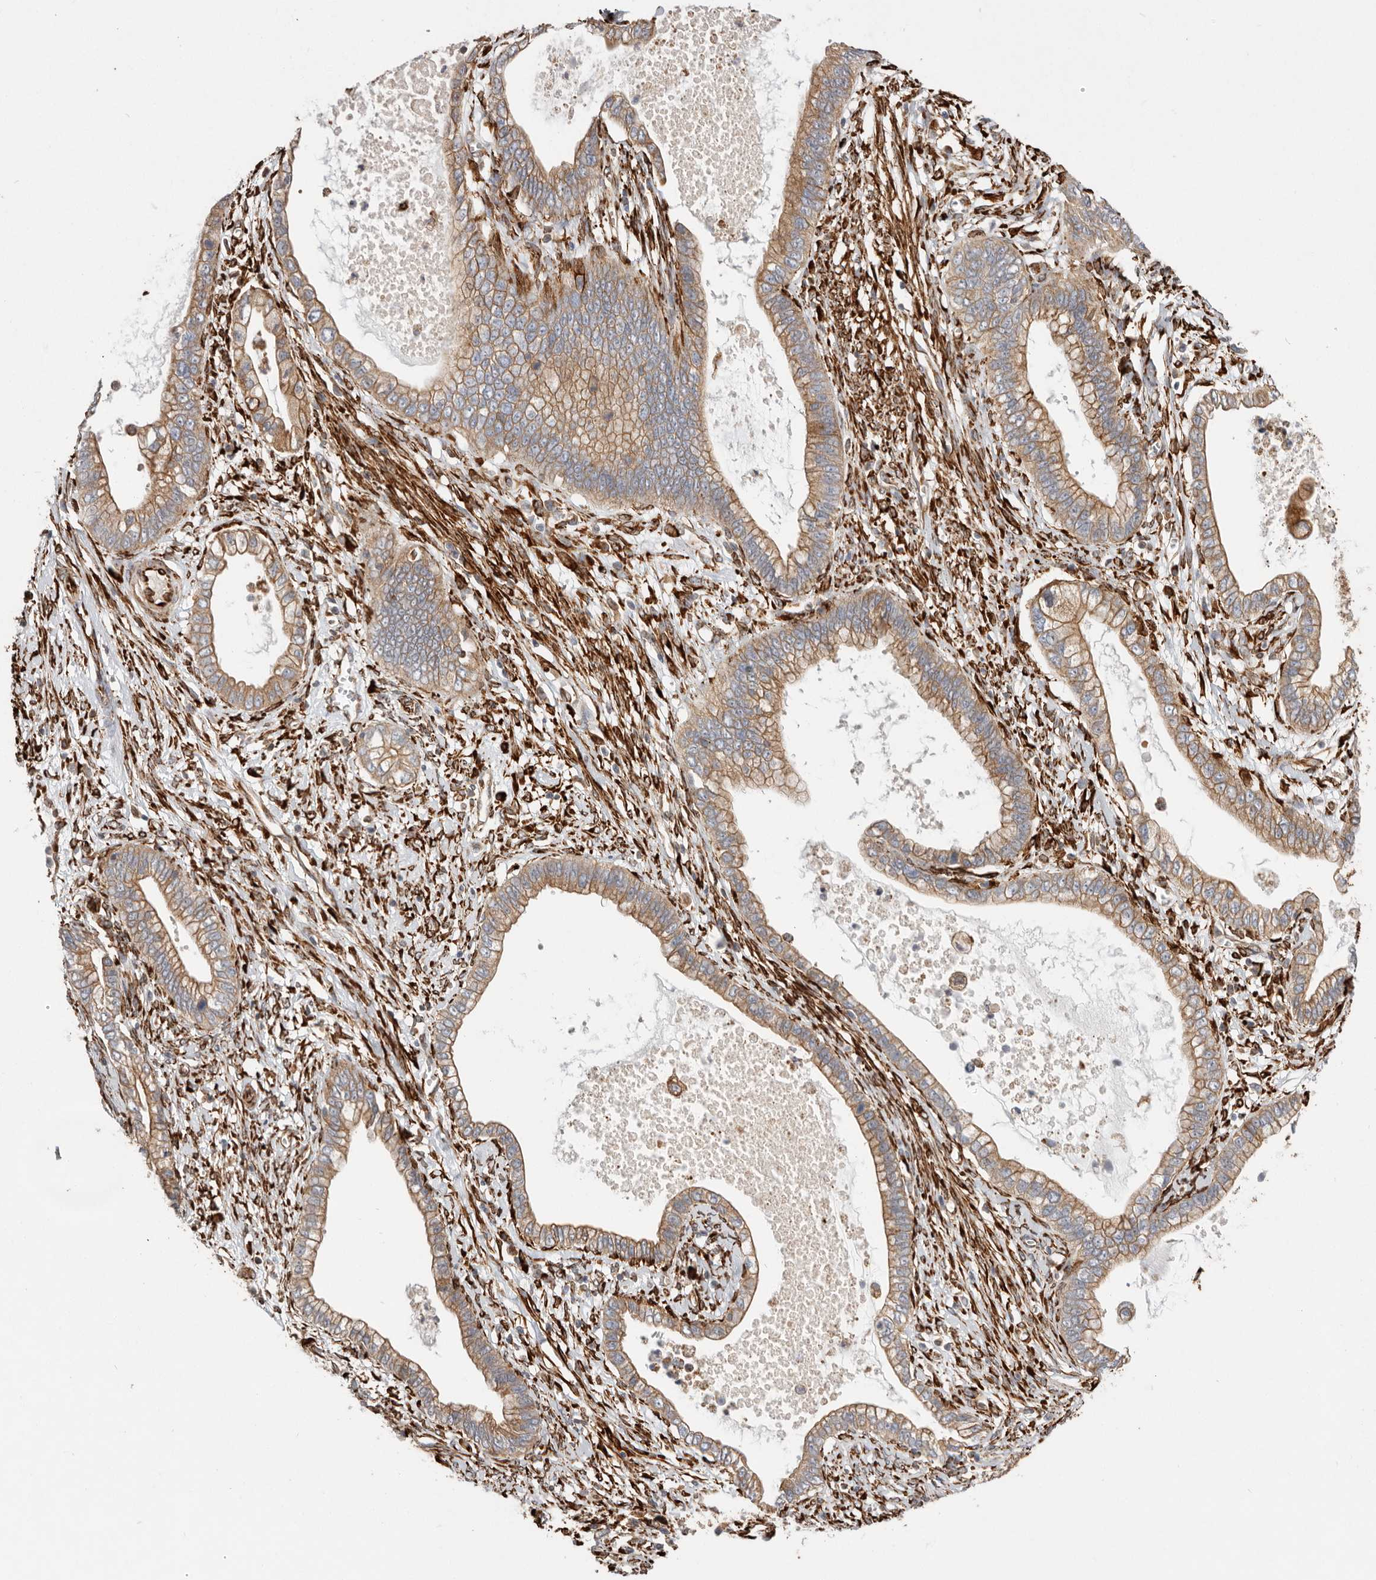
{"staining": {"intensity": "moderate", "quantity": ">75%", "location": "cytoplasmic/membranous"}, "tissue": "cervical cancer", "cell_type": "Tumor cells", "image_type": "cancer", "snomed": [{"axis": "morphology", "description": "Adenocarcinoma, NOS"}, {"axis": "topography", "description": "Cervix"}], "caption": "Immunohistochemical staining of human cervical cancer shows medium levels of moderate cytoplasmic/membranous positivity in approximately >75% of tumor cells.", "gene": "WDTC1", "patient": {"sex": "female", "age": 44}}